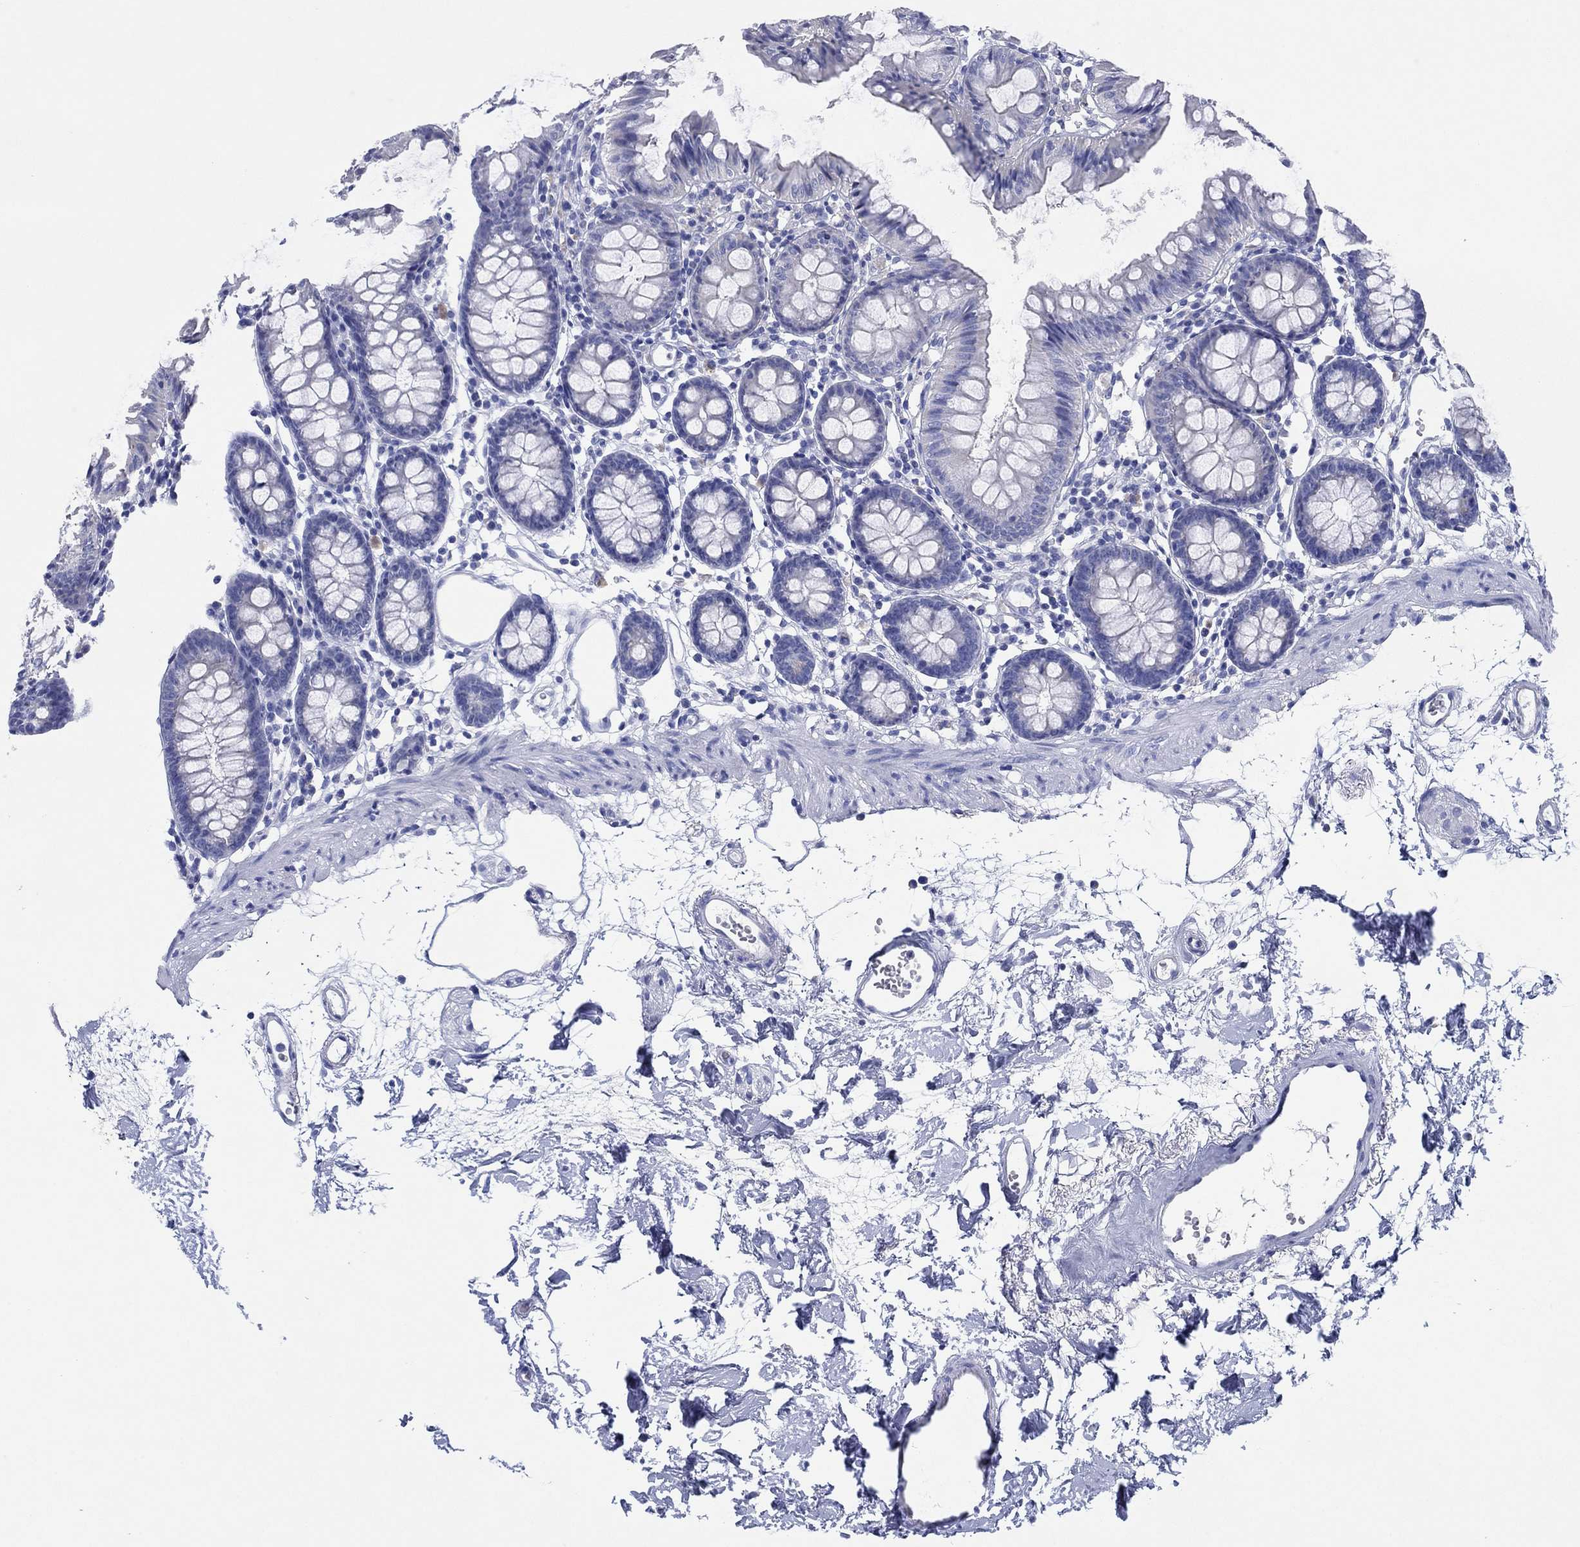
{"staining": {"intensity": "negative", "quantity": "none", "location": "none"}, "tissue": "colon", "cell_type": "Endothelial cells", "image_type": "normal", "snomed": [{"axis": "morphology", "description": "Normal tissue, NOS"}, {"axis": "topography", "description": "Colon"}], "caption": "Immunohistochemistry (IHC) of benign colon demonstrates no expression in endothelial cells. Nuclei are stained in blue.", "gene": "HCRT", "patient": {"sex": "female", "age": 84}}